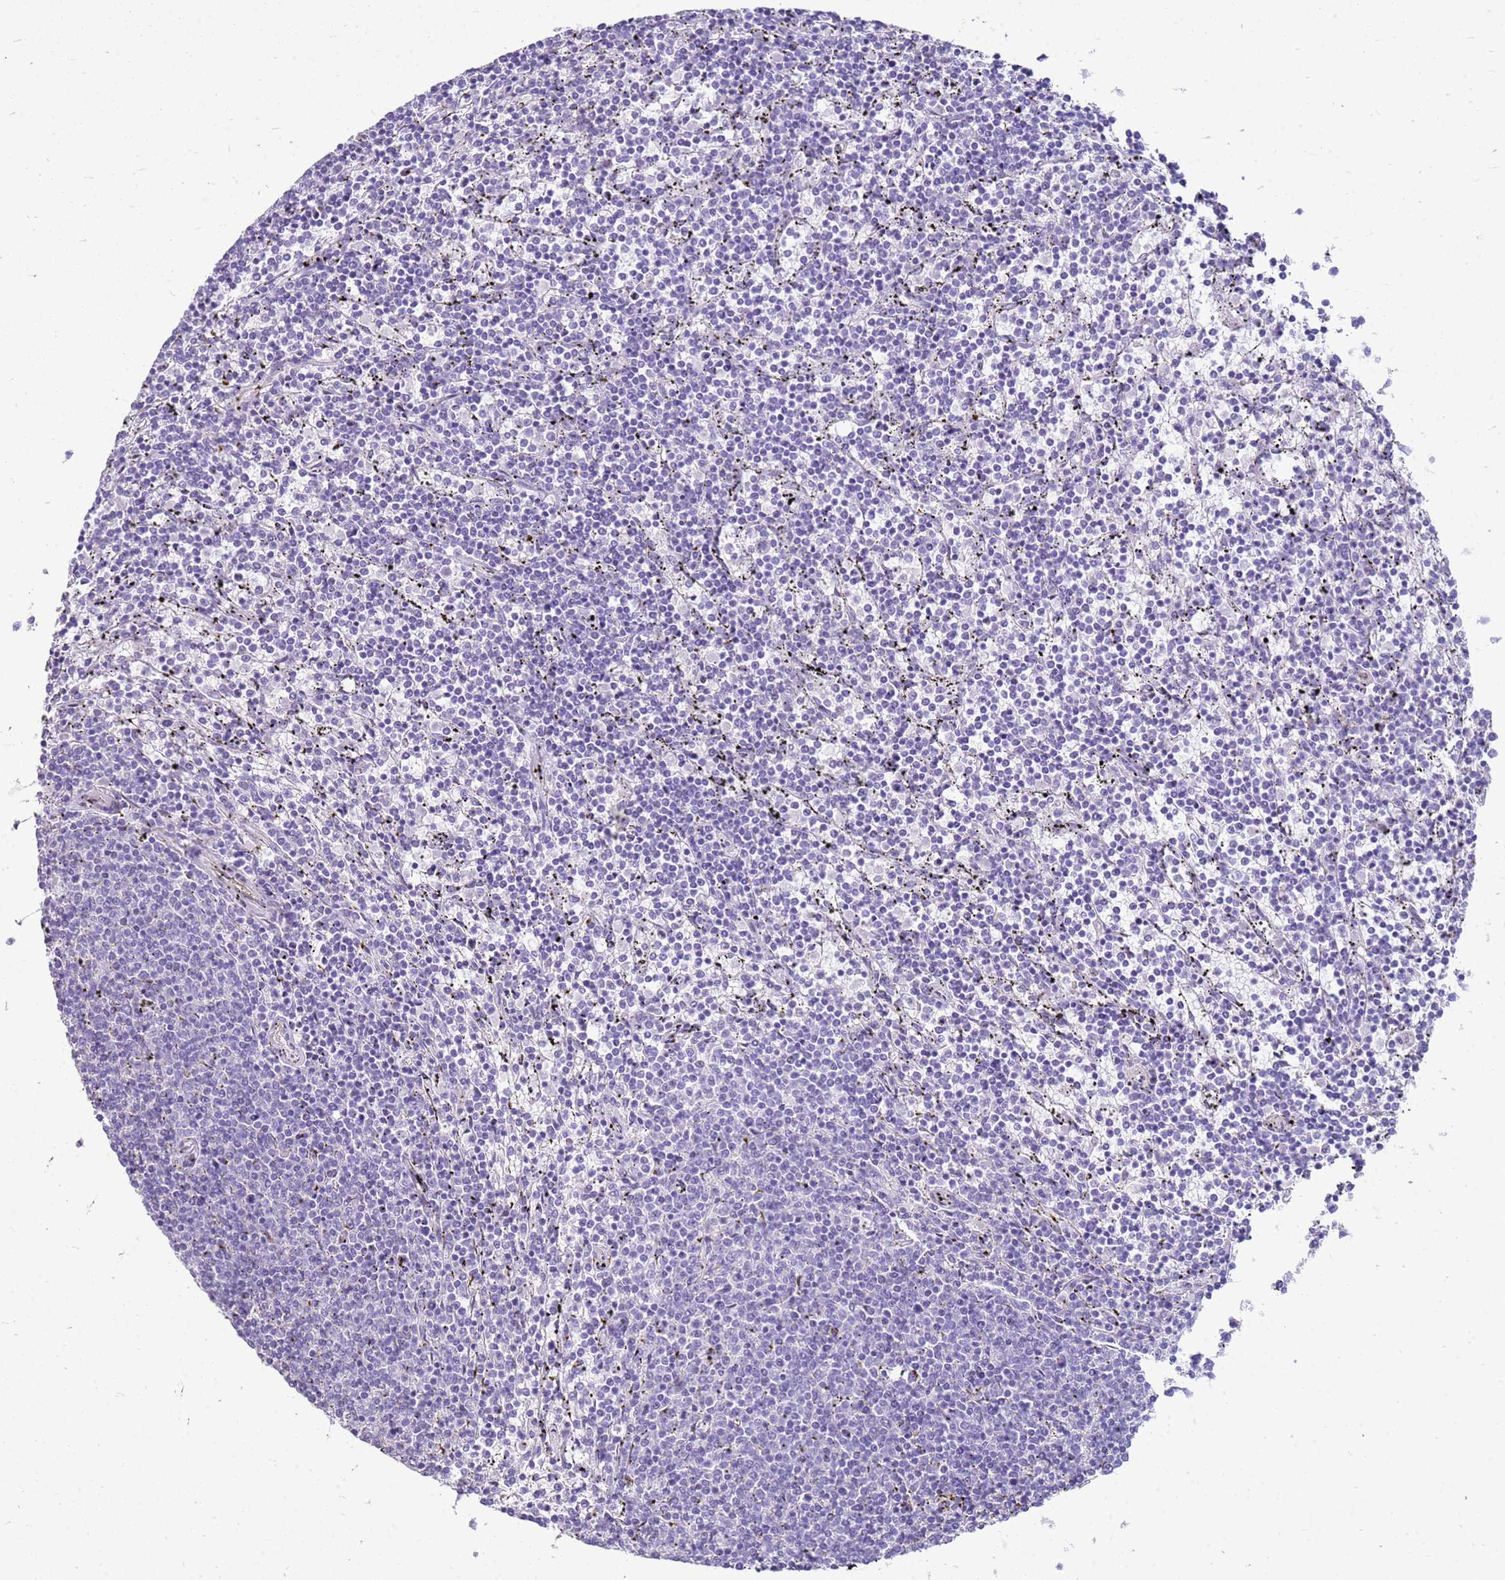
{"staining": {"intensity": "negative", "quantity": "none", "location": "none"}, "tissue": "lymphoma", "cell_type": "Tumor cells", "image_type": "cancer", "snomed": [{"axis": "morphology", "description": "Malignant lymphoma, non-Hodgkin's type, Low grade"}, {"axis": "topography", "description": "Spleen"}], "caption": "A high-resolution photomicrograph shows IHC staining of lymphoma, which demonstrates no significant positivity in tumor cells. The staining was performed using DAB to visualize the protein expression in brown, while the nuclei were stained in blue with hematoxylin (Magnification: 20x).", "gene": "HSPB1", "patient": {"sex": "female", "age": 50}}